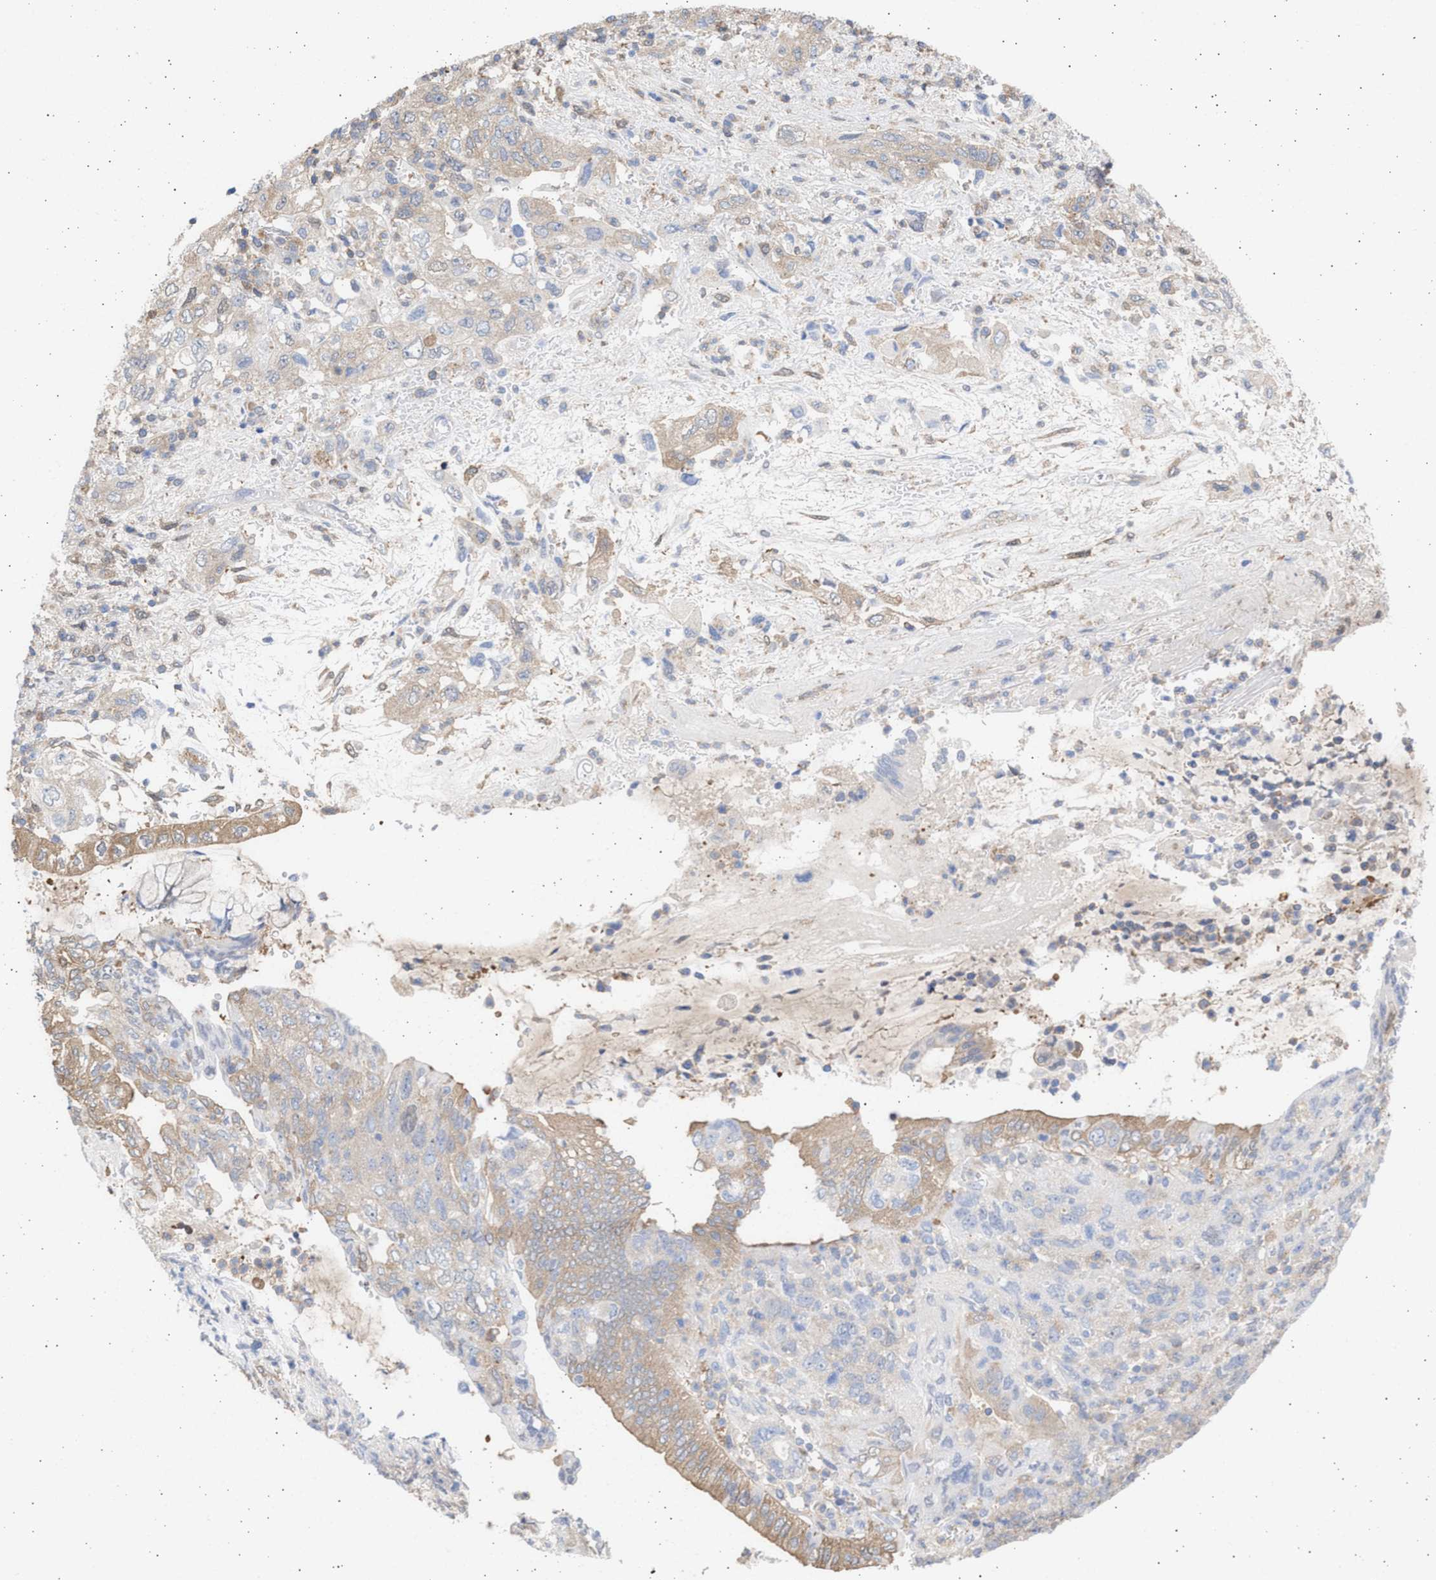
{"staining": {"intensity": "weak", "quantity": ">75%", "location": "cytoplasmic/membranous"}, "tissue": "pancreatic cancer", "cell_type": "Tumor cells", "image_type": "cancer", "snomed": [{"axis": "morphology", "description": "Adenocarcinoma, NOS"}, {"axis": "topography", "description": "Pancreas"}], "caption": "Weak cytoplasmic/membranous staining is identified in approximately >75% of tumor cells in pancreatic adenocarcinoma.", "gene": "ALDOC", "patient": {"sex": "female", "age": 73}}